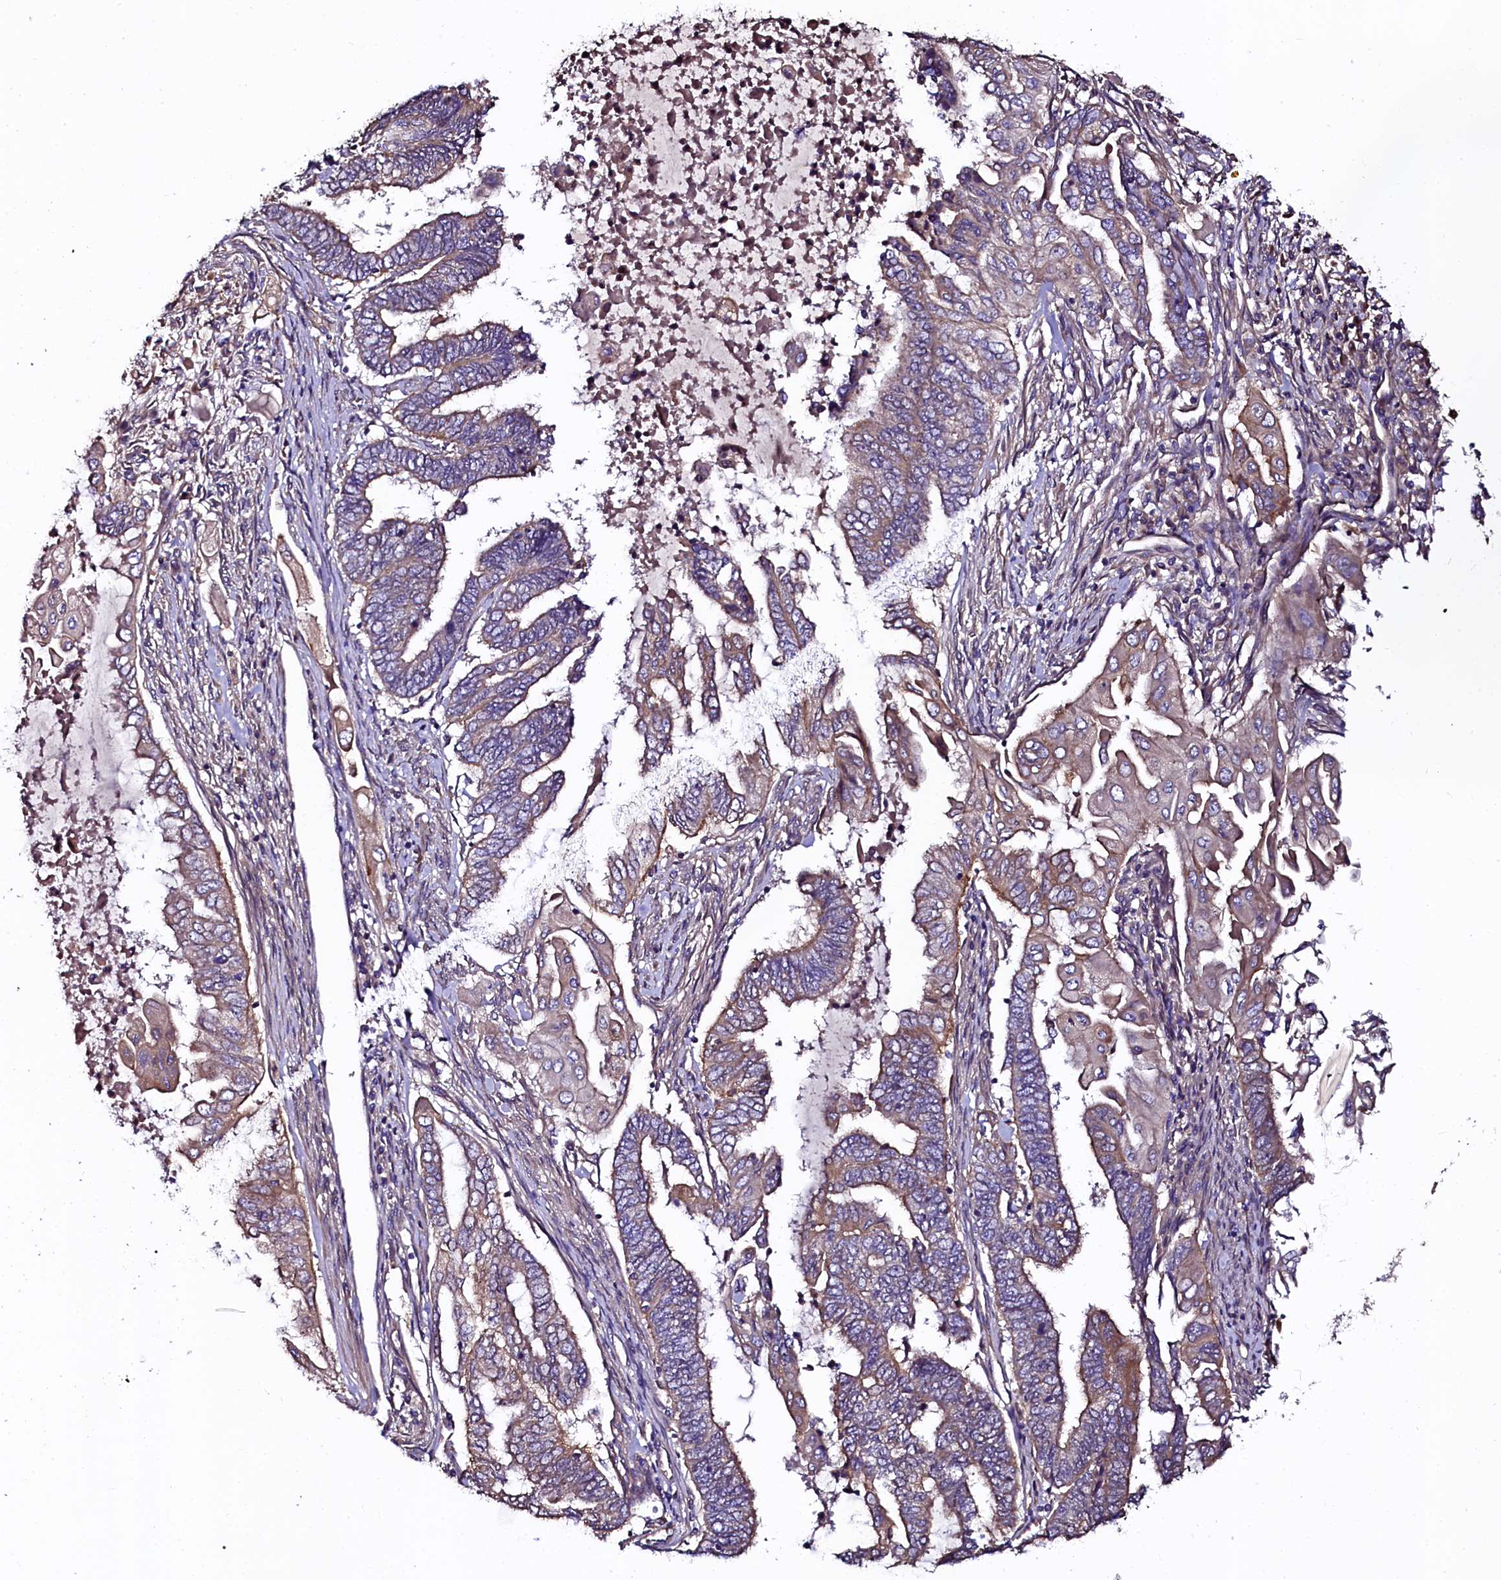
{"staining": {"intensity": "weak", "quantity": ">75%", "location": "cytoplasmic/membranous"}, "tissue": "endometrial cancer", "cell_type": "Tumor cells", "image_type": "cancer", "snomed": [{"axis": "morphology", "description": "Adenocarcinoma, NOS"}, {"axis": "topography", "description": "Uterus"}, {"axis": "topography", "description": "Endometrium"}], "caption": "Adenocarcinoma (endometrial) stained with a brown dye shows weak cytoplasmic/membranous positive staining in about >75% of tumor cells.", "gene": "APPL2", "patient": {"sex": "female", "age": 70}}